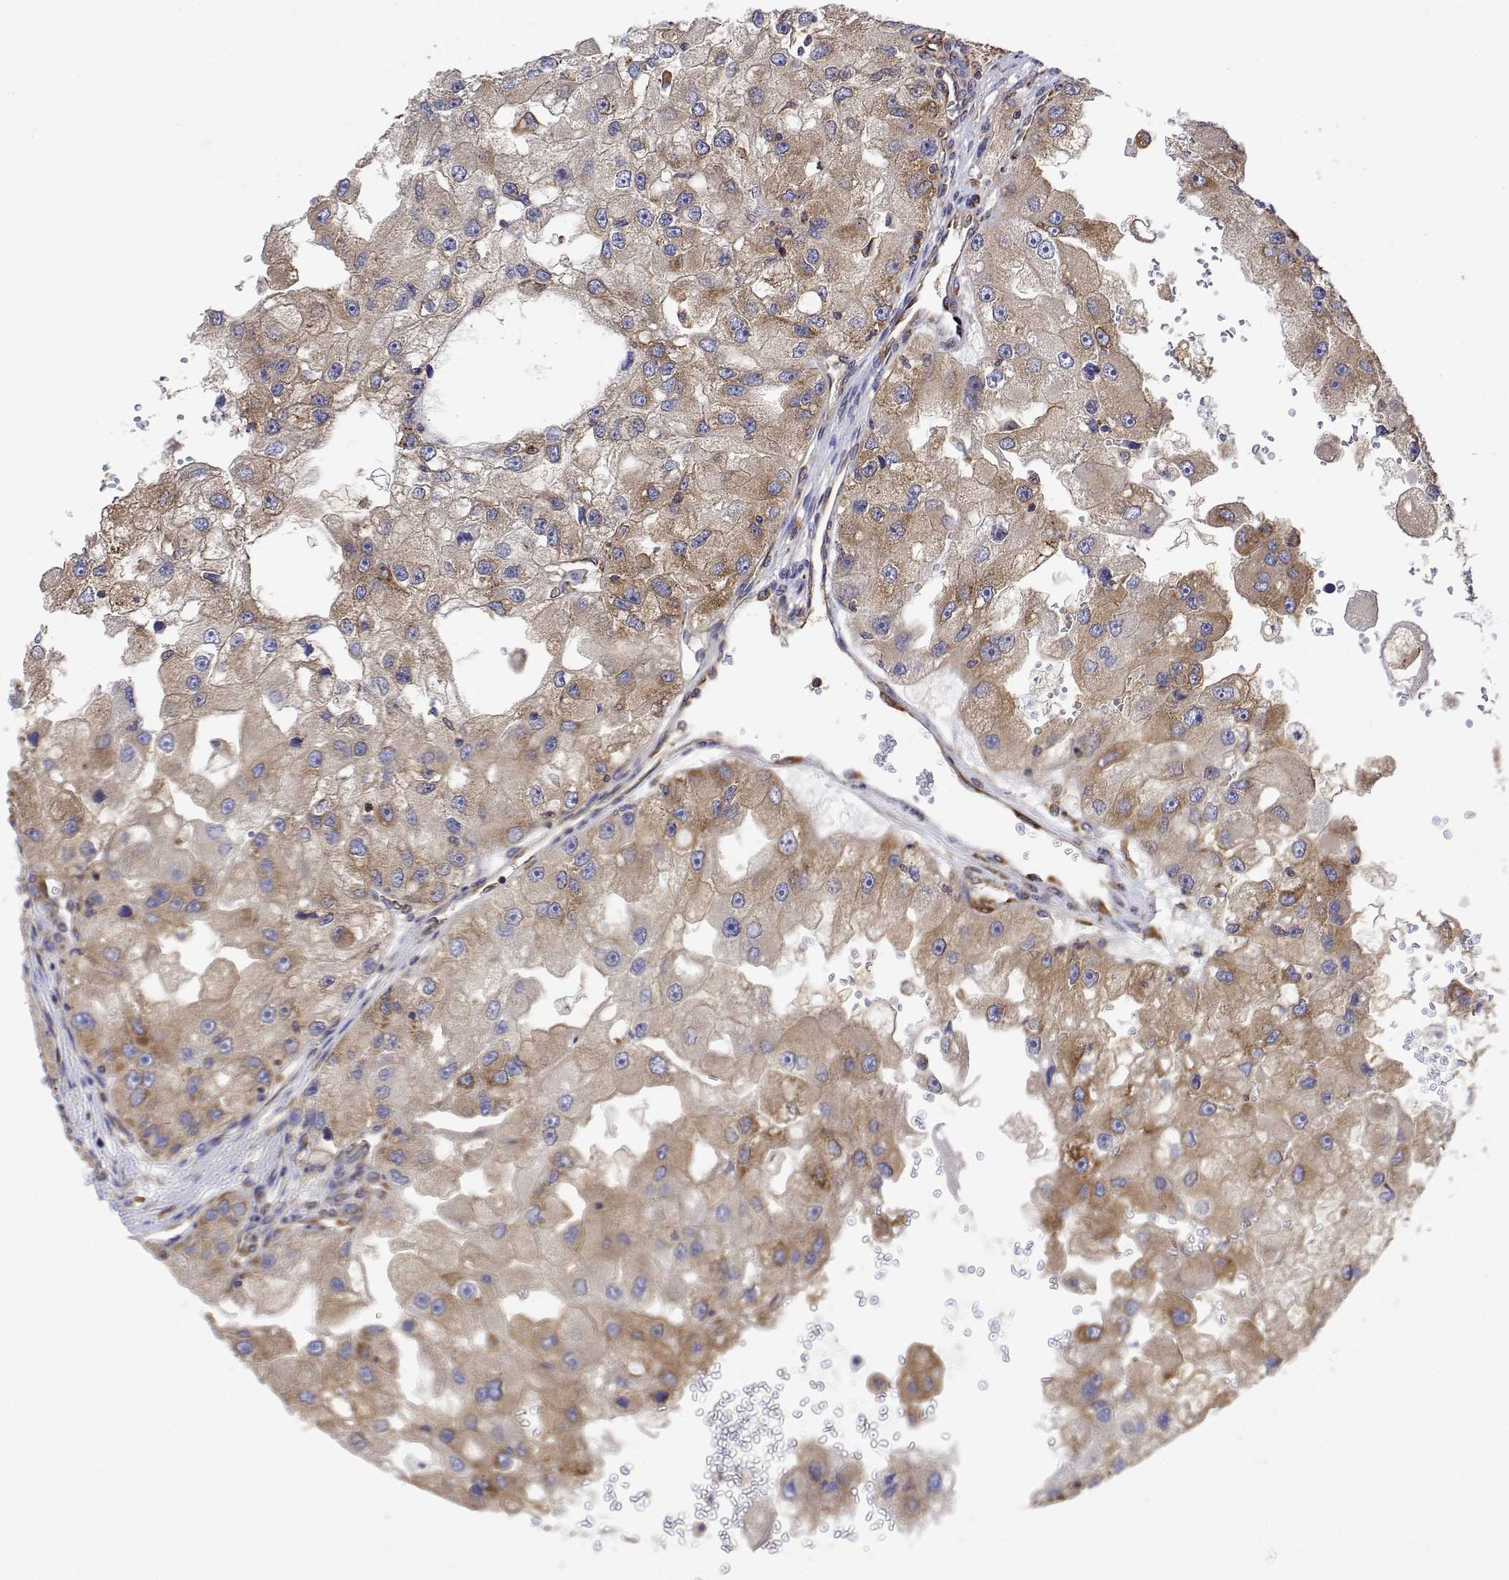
{"staining": {"intensity": "moderate", "quantity": ">75%", "location": "cytoplasmic/membranous"}, "tissue": "renal cancer", "cell_type": "Tumor cells", "image_type": "cancer", "snomed": [{"axis": "morphology", "description": "Adenocarcinoma, NOS"}, {"axis": "topography", "description": "Kidney"}], "caption": "The histopathology image demonstrates a brown stain indicating the presence of a protein in the cytoplasmic/membranous of tumor cells in renal adenocarcinoma. Using DAB (brown) and hematoxylin (blue) stains, captured at high magnification using brightfield microscopy.", "gene": "EEF1G", "patient": {"sex": "male", "age": 63}}